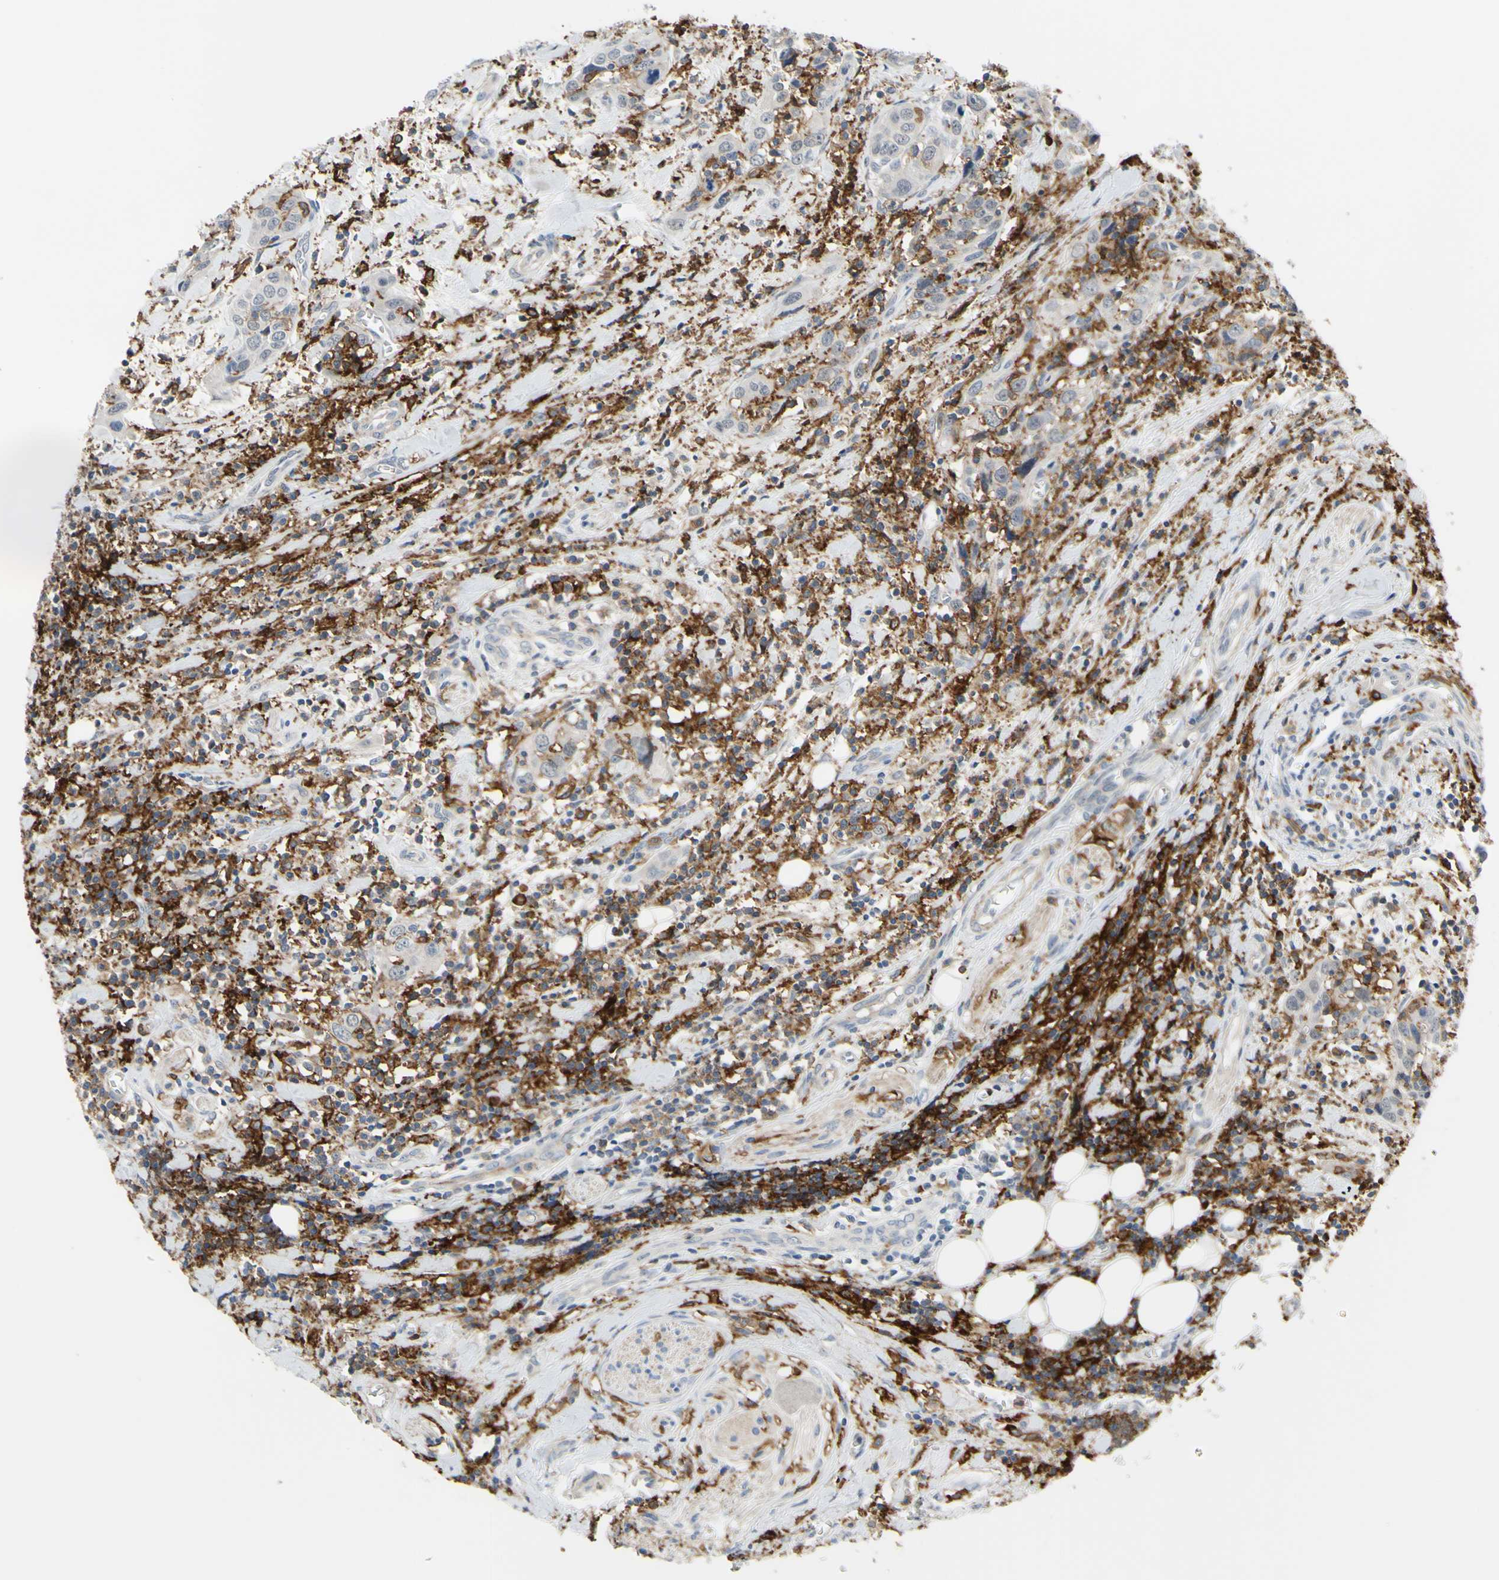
{"staining": {"intensity": "negative", "quantity": "none", "location": "none"}, "tissue": "head and neck cancer", "cell_type": "Tumor cells", "image_type": "cancer", "snomed": [{"axis": "morphology", "description": "Squamous cell carcinoma, NOS"}, {"axis": "topography", "description": "Oral tissue"}, {"axis": "topography", "description": "Head-Neck"}], "caption": "High power microscopy photomicrograph of an immunohistochemistry (IHC) micrograph of squamous cell carcinoma (head and neck), revealing no significant expression in tumor cells. (DAB (3,3'-diaminobenzidine) immunohistochemistry (IHC) with hematoxylin counter stain).", "gene": "FCGR2A", "patient": {"sex": "female", "age": 50}}